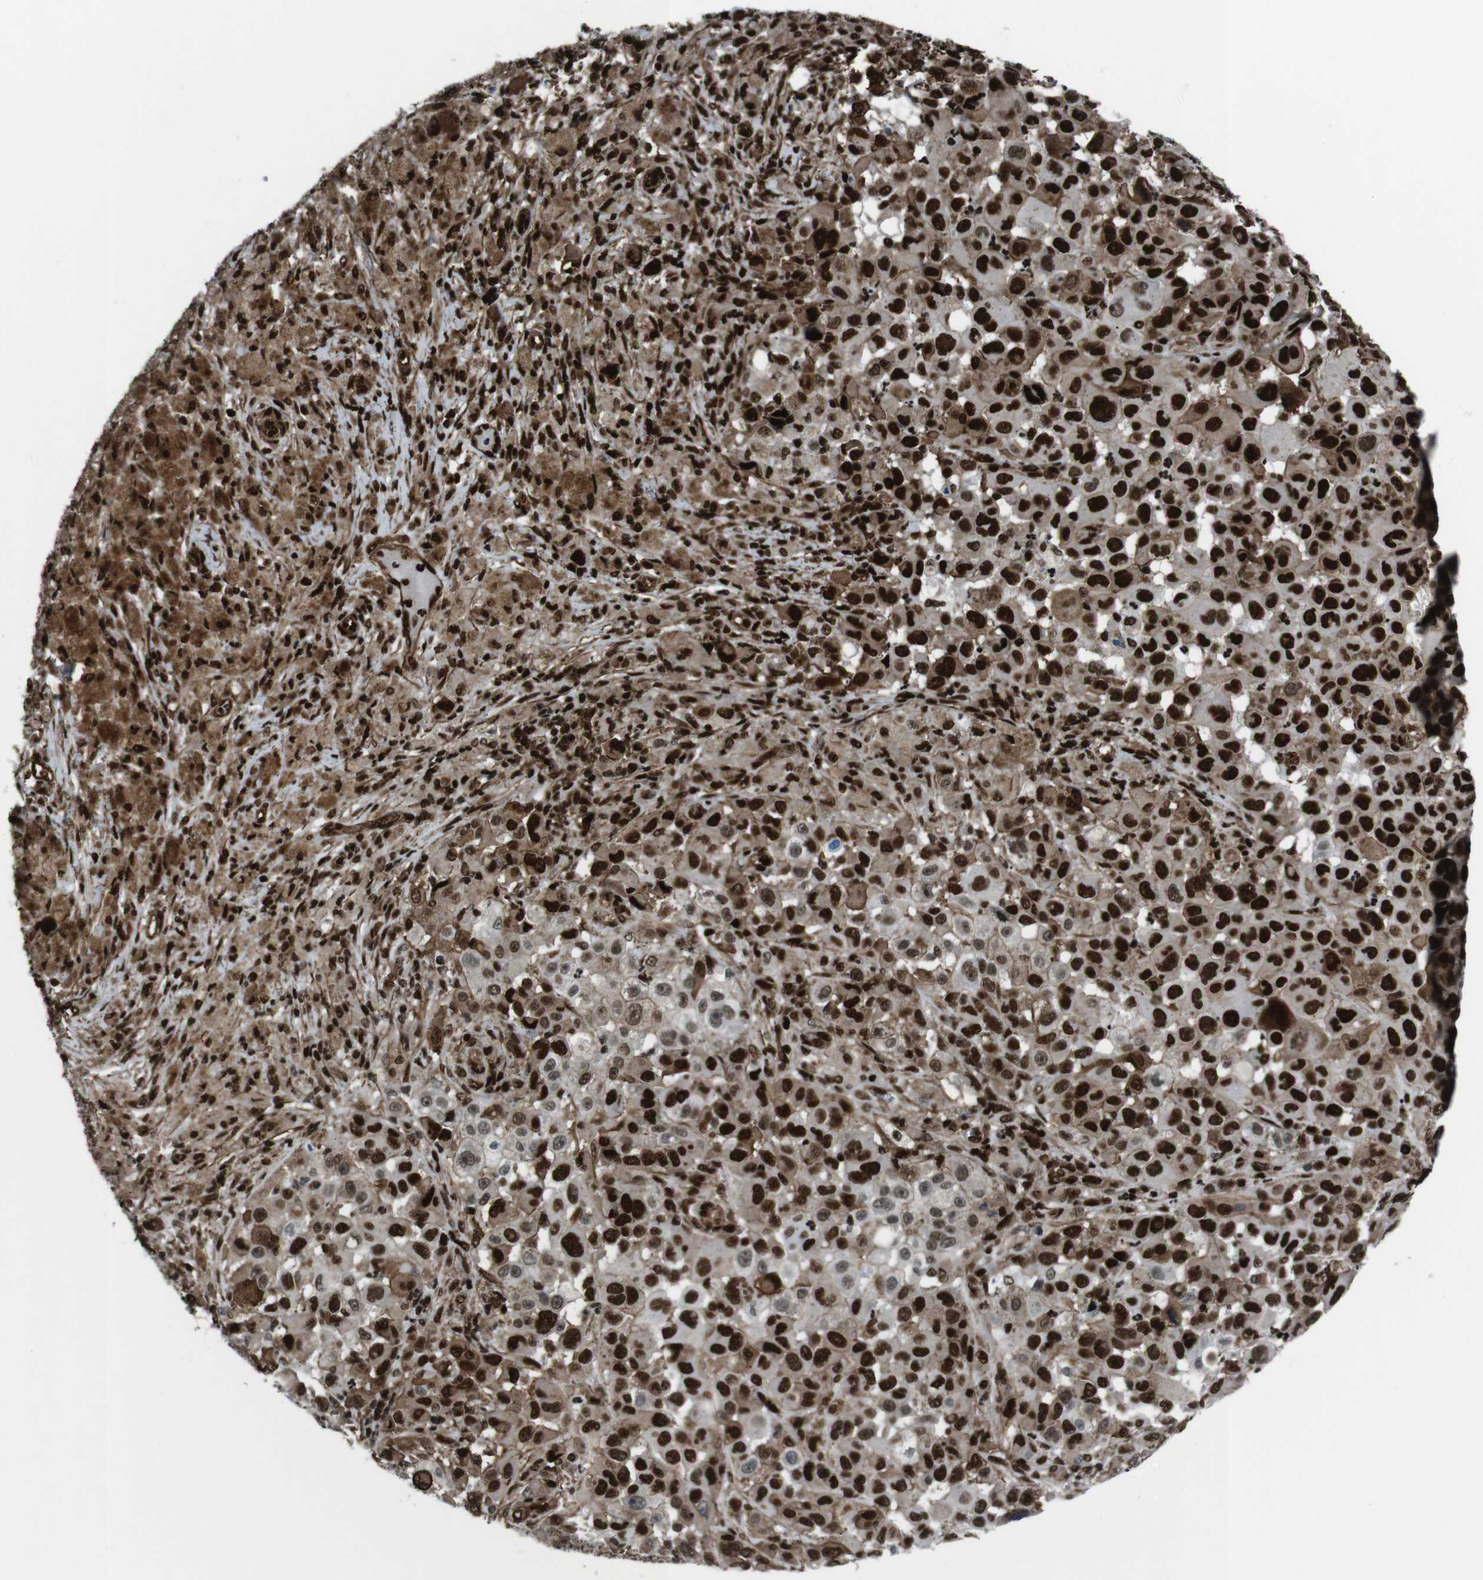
{"staining": {"intensity": "strong", "quantity": ">75%", "location": "nuclear"}, "tissue": "melanoma", "cell_type": "Tumor cells", "image_type": "cancer", "snomed": [{"axis": "morphology", "description": "Malignant melanoma, NOS"}, {"axis": "topography", "description": "Skin"}], "caption": "Immunohistochemical staining of human malignant melanoma shows strong nuclear protein expression in about >75% of tumor cells. (Stains: DAB in brown, nuclei in blue, Microscopy: brightfield microscopy at high magnification).", "gene": "HNRNPU", "patient": {"sex": "male", "age": 96}}